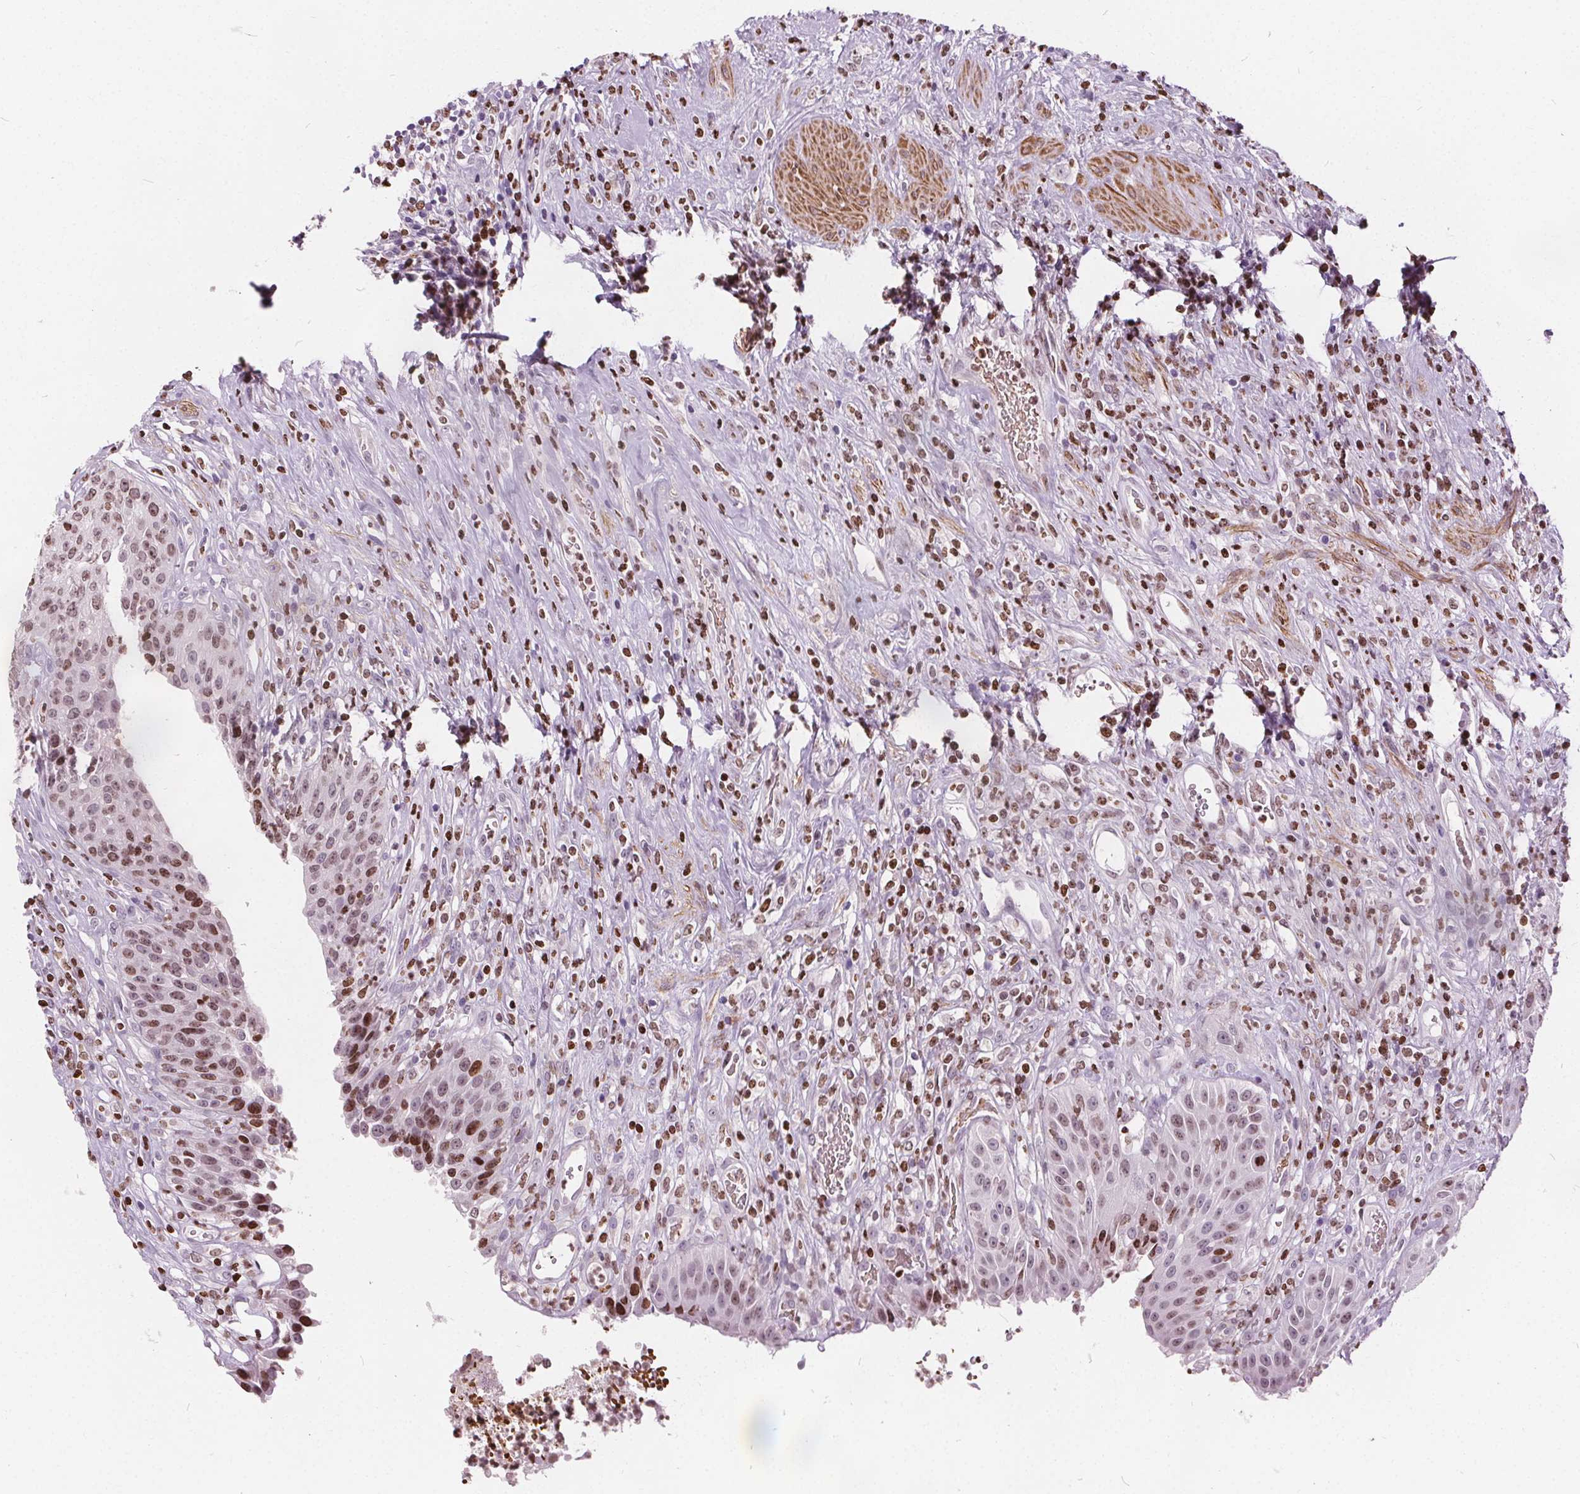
{"staining": {"intensity": "moderate", "quantity": "25%-75%", "location": "nuclear"}, "tissue": "urinary bladder", "cell_type": "Urothelial cells", "image_type": "normal", "snomed": [{"axis": "morphology", "description": "Normal tissue, NOS"}, {"axis": "topography", "description": "Urinary bladder"}], "caption": "Normal urinary bladder shows moderate nuclear staining in approximately 25%-75% of urothelial cells (brown staining indicates protein expression, while blue staining denotes nuclei)..", "gene": "ISLR2", "patient": {"sex": "female", "age": 56}}